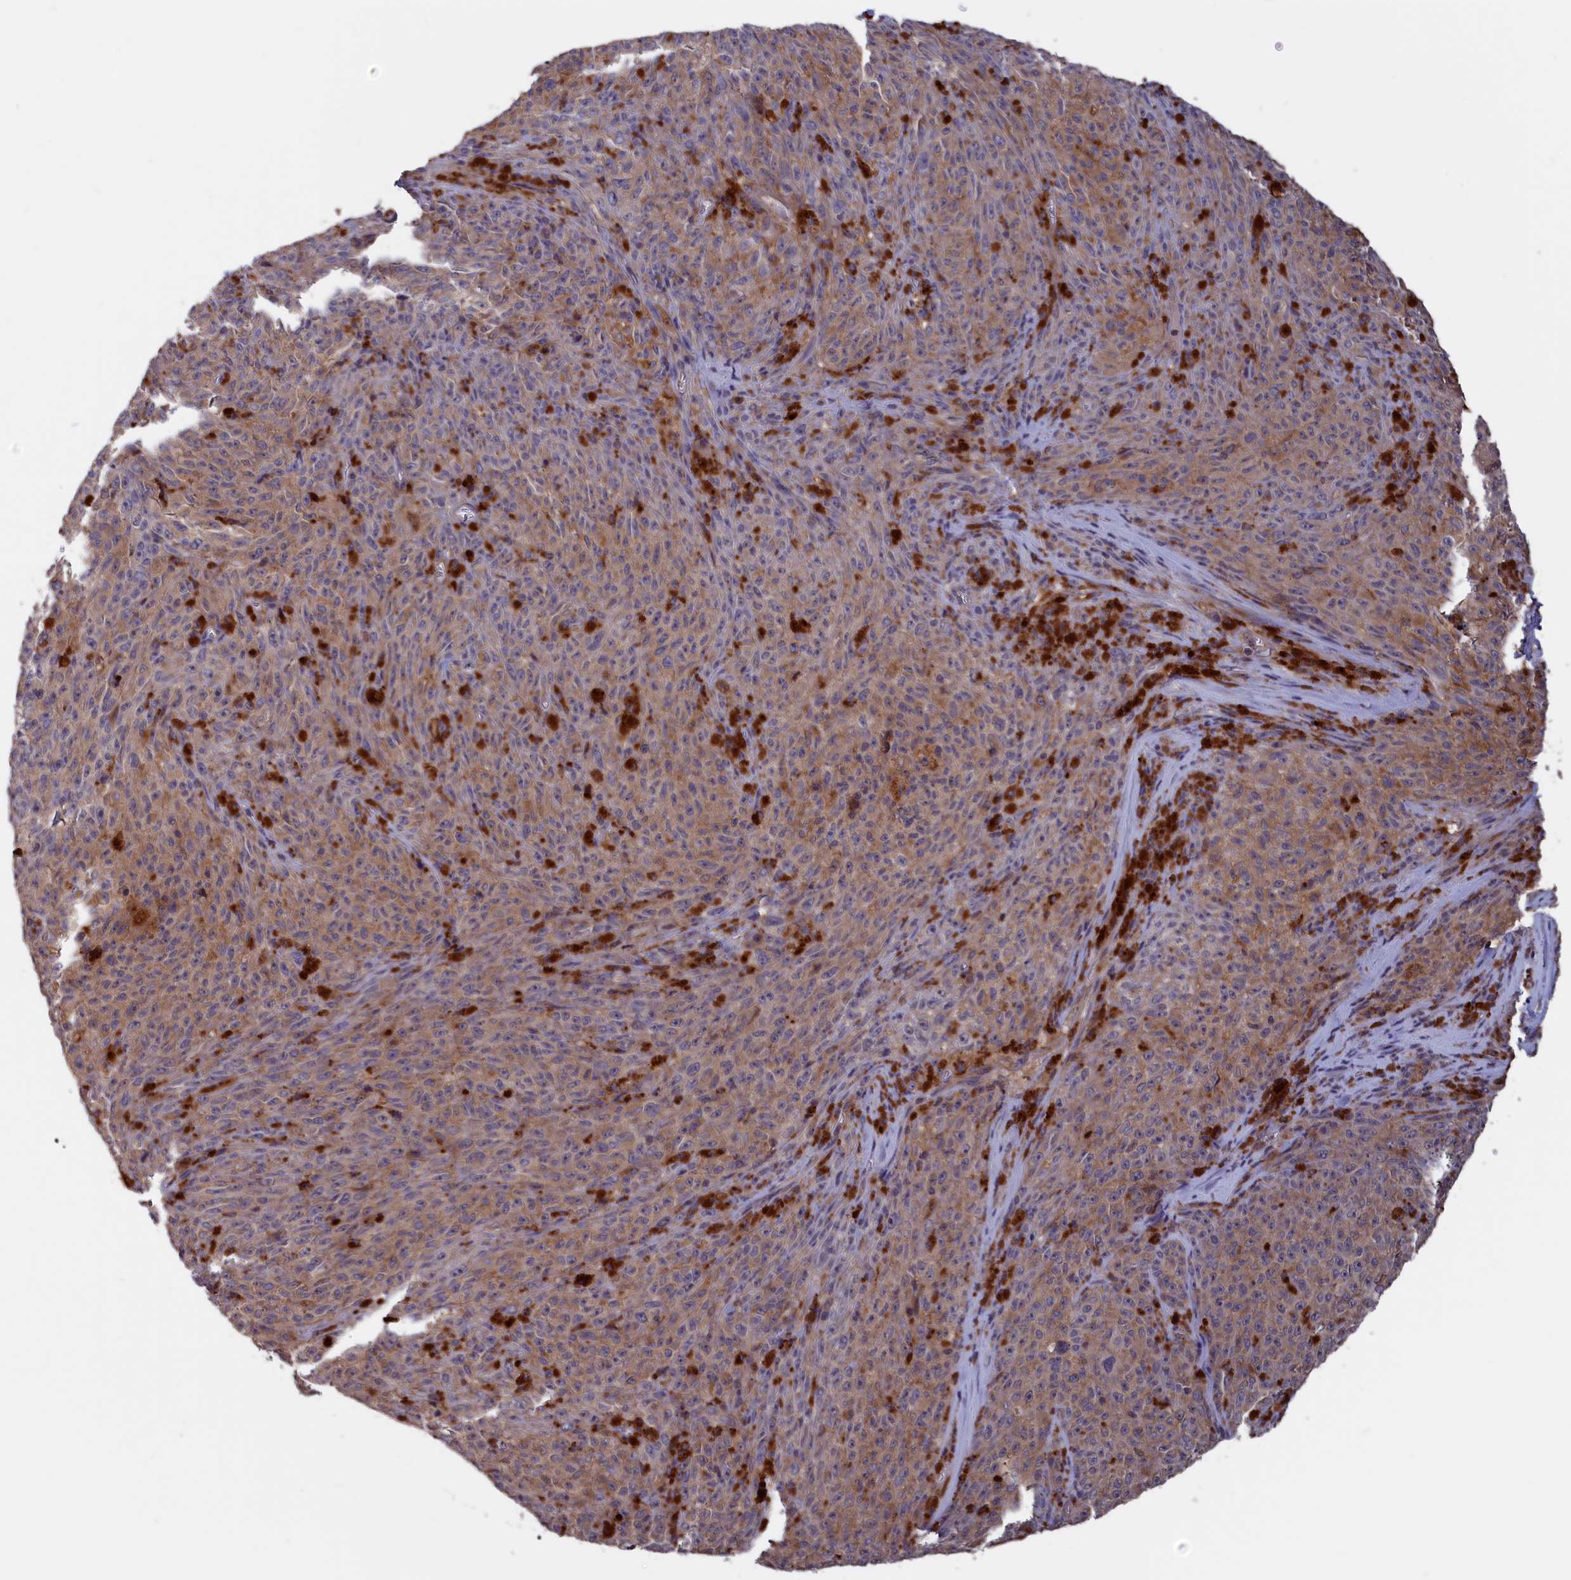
{"staining": {"intensity": "weak", "quantity": ">75%", "location": "cytoplasmic/membranous"}, "tissue": "melanoma", "cell_type": "Tumor cells", "image_type": "cancer", "snomed": [{"axis": "morphology", "description": "Malignant melanoma, NOS"}, {"axis": "topography", "description": "Skin"}], "caption": "Malignant melanoma tissue shows weak cytoplasmic/membranous staining in approximately >75% of tumor cells, visualized by immunohistochemistry.", "gene": "CACTIN", "patient": {"sex": "female", "age": 82}}